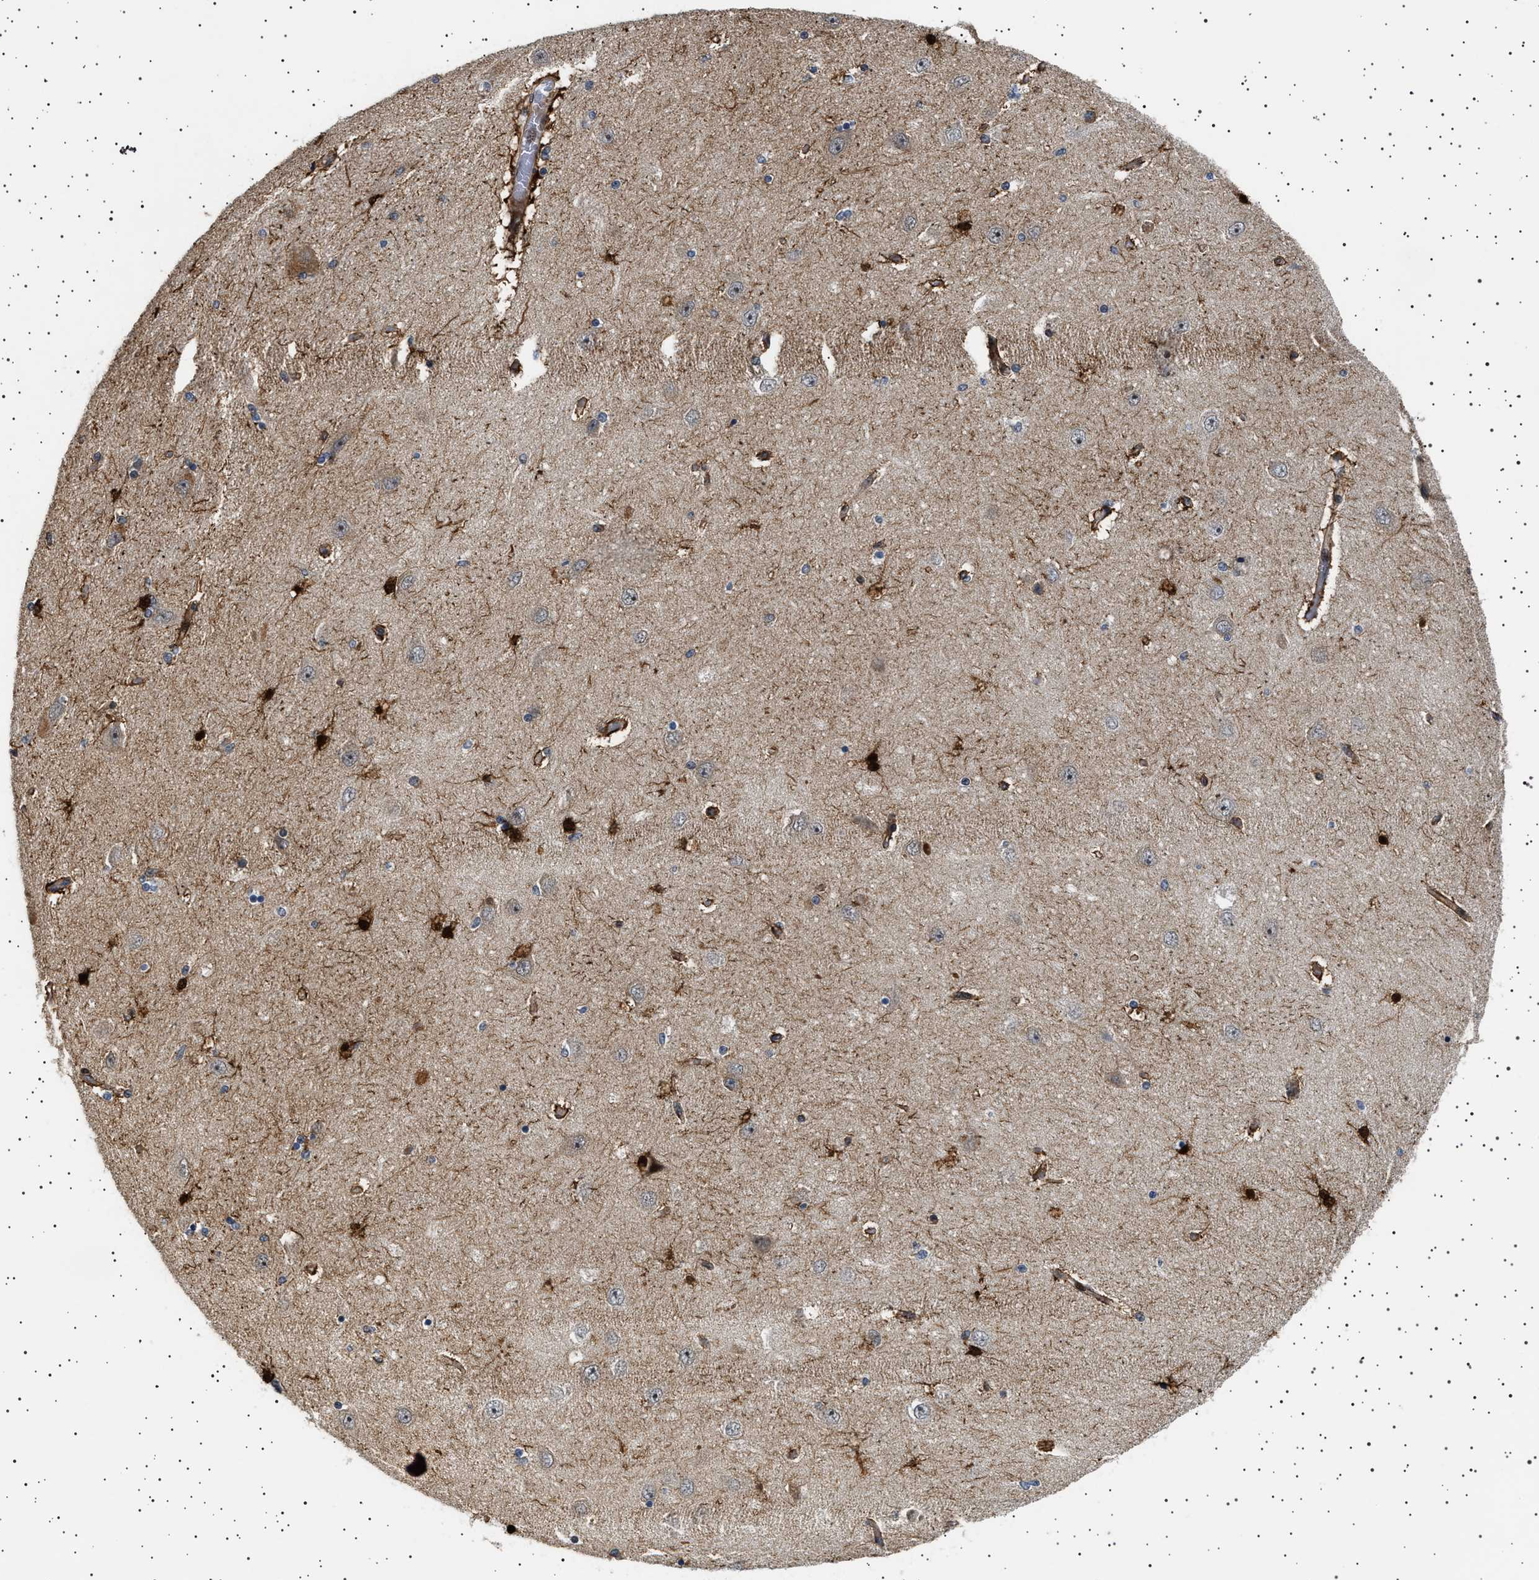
{"staining": {"intensity": "strong", "quantity": "<25%", "location": "cytoplasmic/membranous,nuclear"}, "tissue": "hippocampus", "cell_type": "Glial cells", "image_type": "normal", "snomed": [{"axis": "morphology", "description": "Normal tissue, NOS"}, {"axis": "topography", "description": "Hippocampus"}], "caption": "Approximately <25% of glial cells in benign human hippocampus reveal strong cytoplasmic/membranous,nuclear protein expression as visualized by brown immunohistochemical staining.", "gene": "BAG3", "patient": {"sex": "female", "age": 54}}